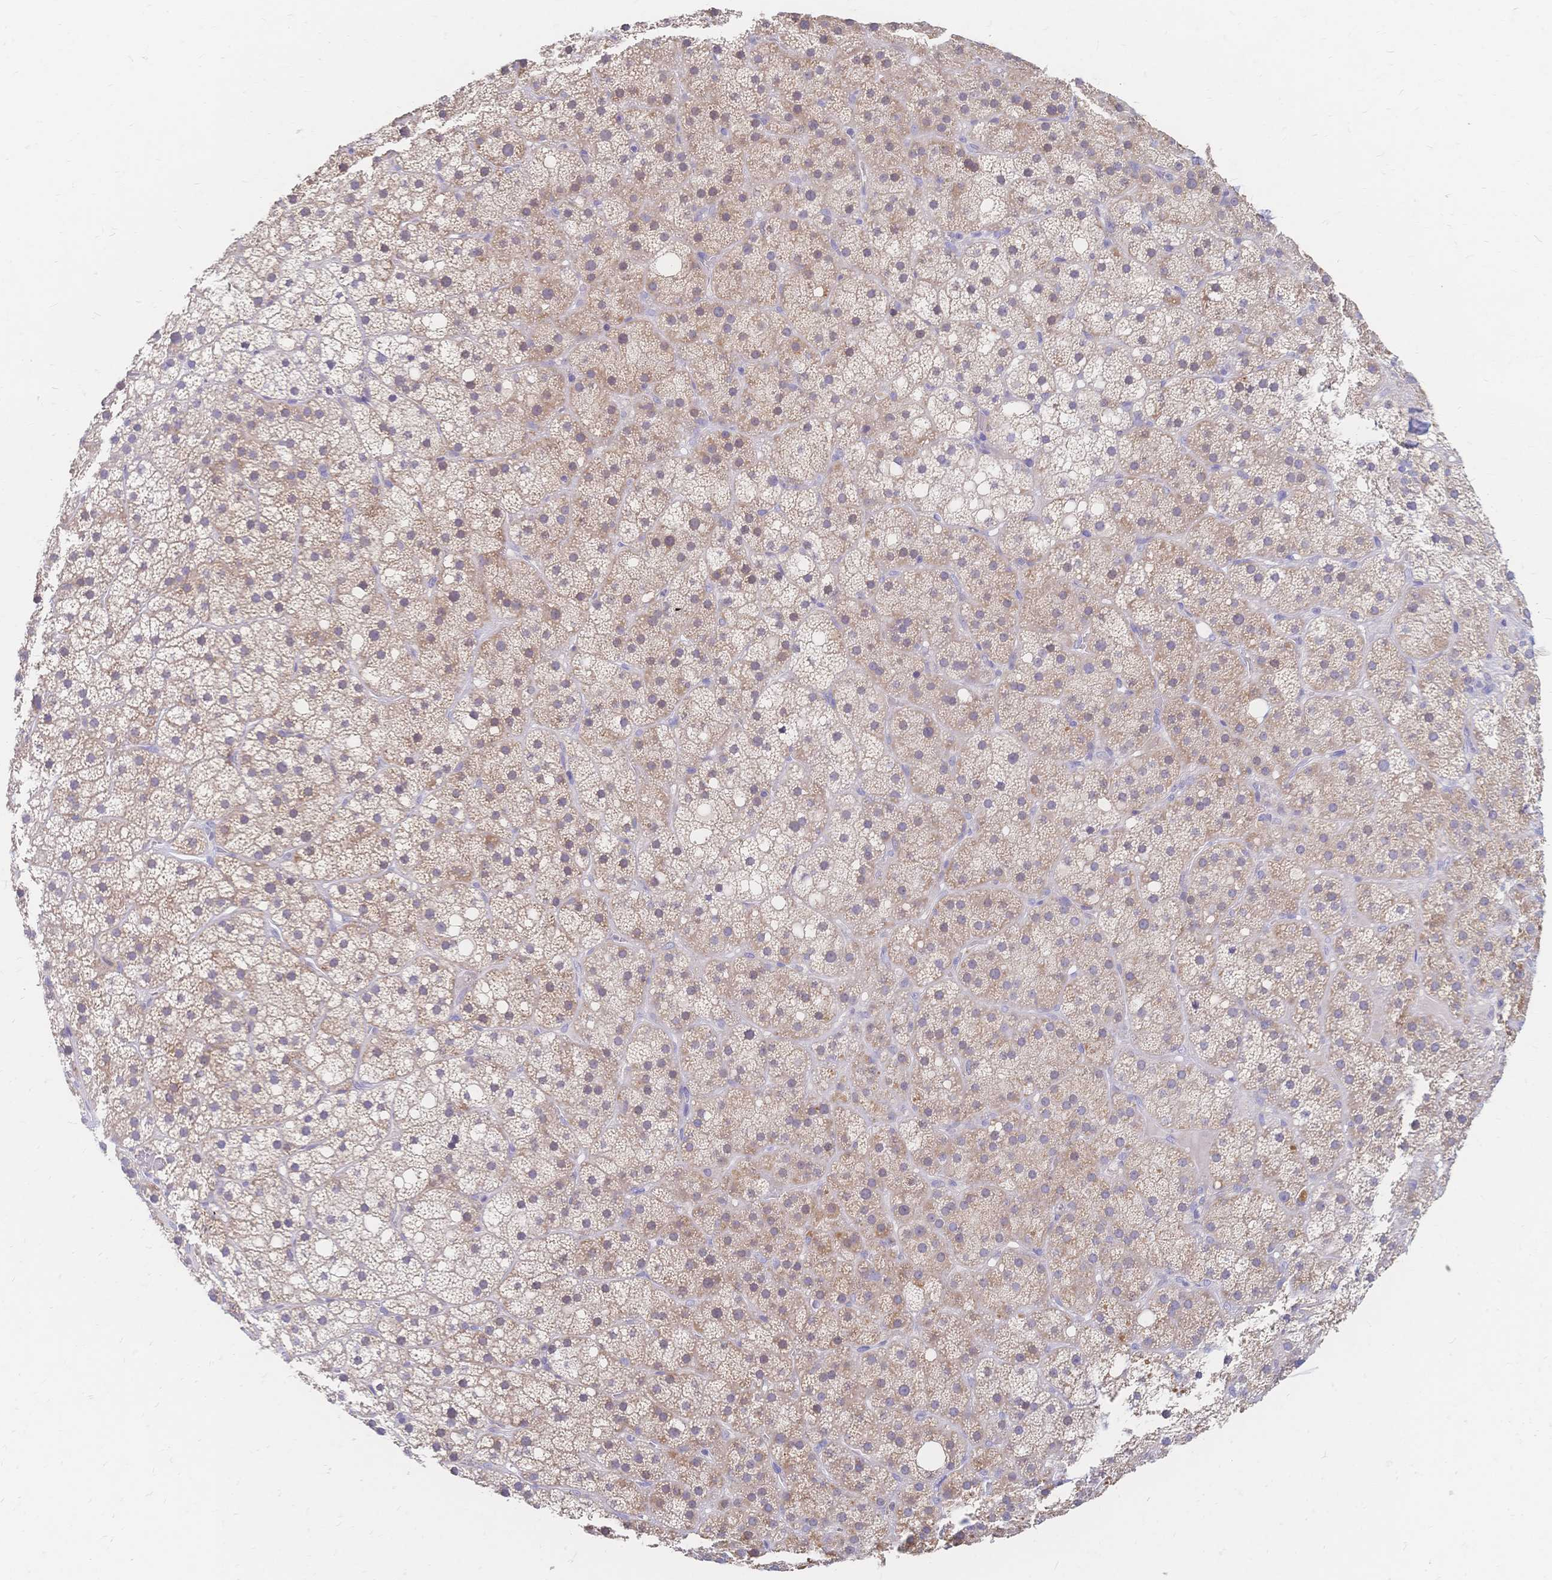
{"staining": {"intensity": "moderate", "quantity": "25%-75%", "location": "cytoplasmic/membranous"}, "tissue": "adrenal gland", "cell_type": "Glandular cells", "image_type": "normal", "snomed": [{"axis": "morphology", "description": "Normal tissue, NOS"}, {"axis": "topography", "description": "Adrenal gland"}], "caption": "Protein expression analysis of normal human adrenal gland reveals moderate cytoplasmic/membranous staining in about 25%-75% of glandular cells.", "gene": "VWC2L", "patient": {"sex": "male", "age": 53}}